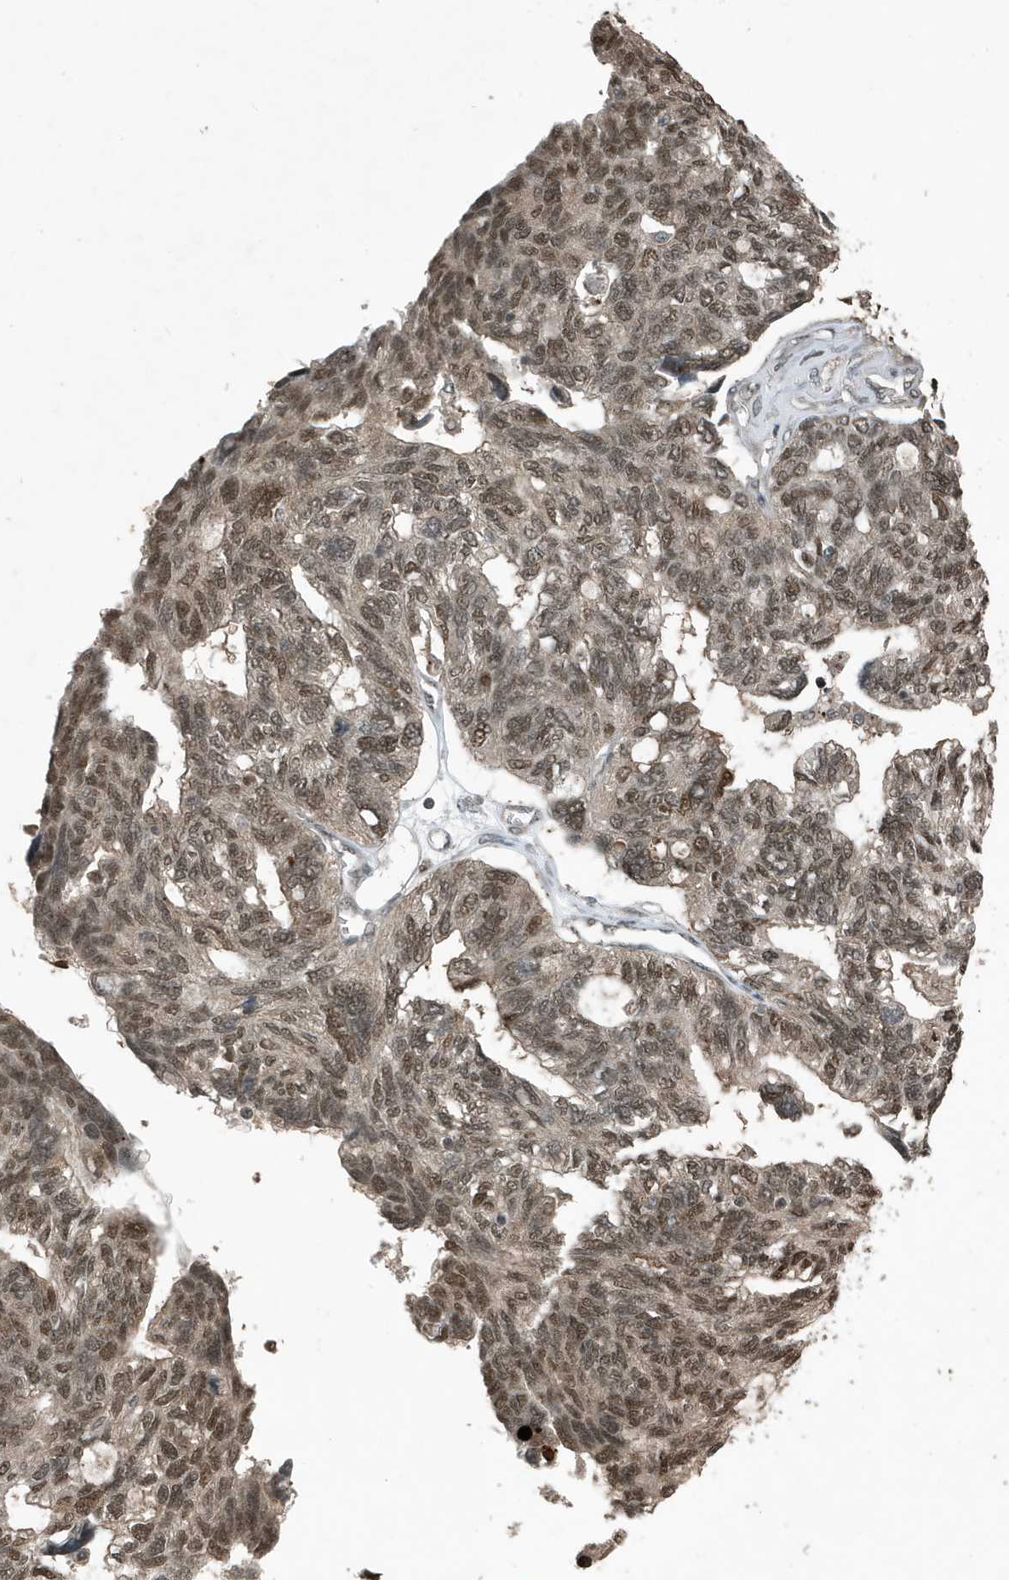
{"staining": {"intensity": "moderate", "quantity": ">75%", "location": "nuclear"}, "tissue": "ovarian cancer", "cell_type": "Tumor cells", "image_type": "cancer", "snomed": [{"axis": "morphology", "description": "Cystadenocarcinoma, serous, NOS"}, {"axis": "topography", "description": "Ovary"}], "caption": "This image demonstrates immunohistochemistry (IHC) staining of human serous cystadenocarcinoma (ovarian), with medium moderate nuclear expression in about >75% of tumor cells.", "gene": "HSPA1A", "patient": {"sex": "female", "age": 79}}